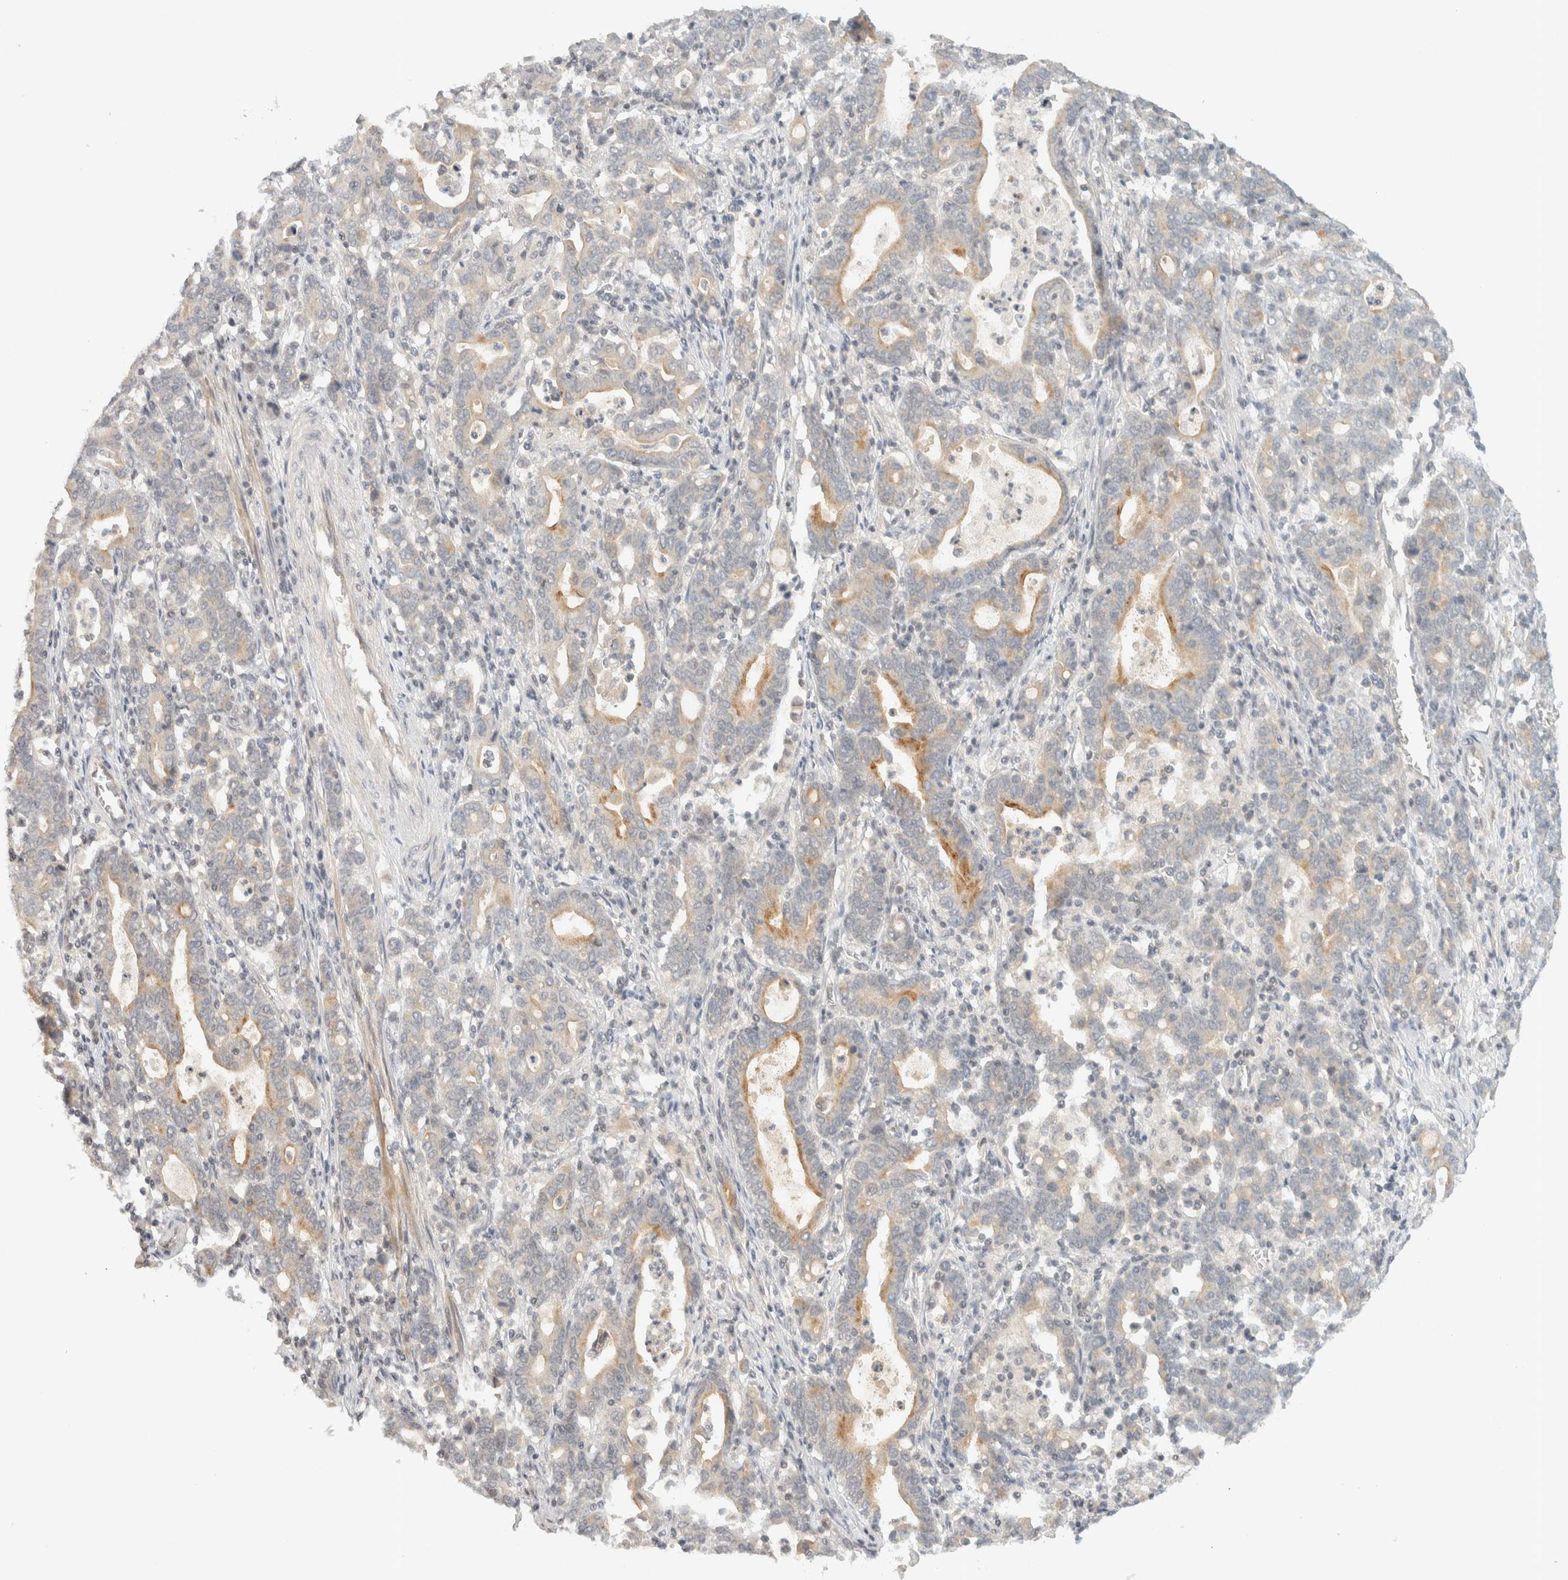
{"staining": {"intensity": "moderate", "quantity": "<25%", "location": "cytoplasmic/membranous"}, "tissue": "stomach cancer", "cell_type": "Tumor cells", "image_type": "cancer", "snomed": [{"axis": "morphology", "description": "Adenocarcinoma, NOS"}, {"axis": "topography", "description": "Stomach, upper"}], "caption": "A brown stain highlights moderate cytoplasmic/membranous expression of a protein in human stomach cancer (adenocarcinoma) tumor cells.", "gene": "KIFAP3", "patient": {"sex": "male", "age": 69}}